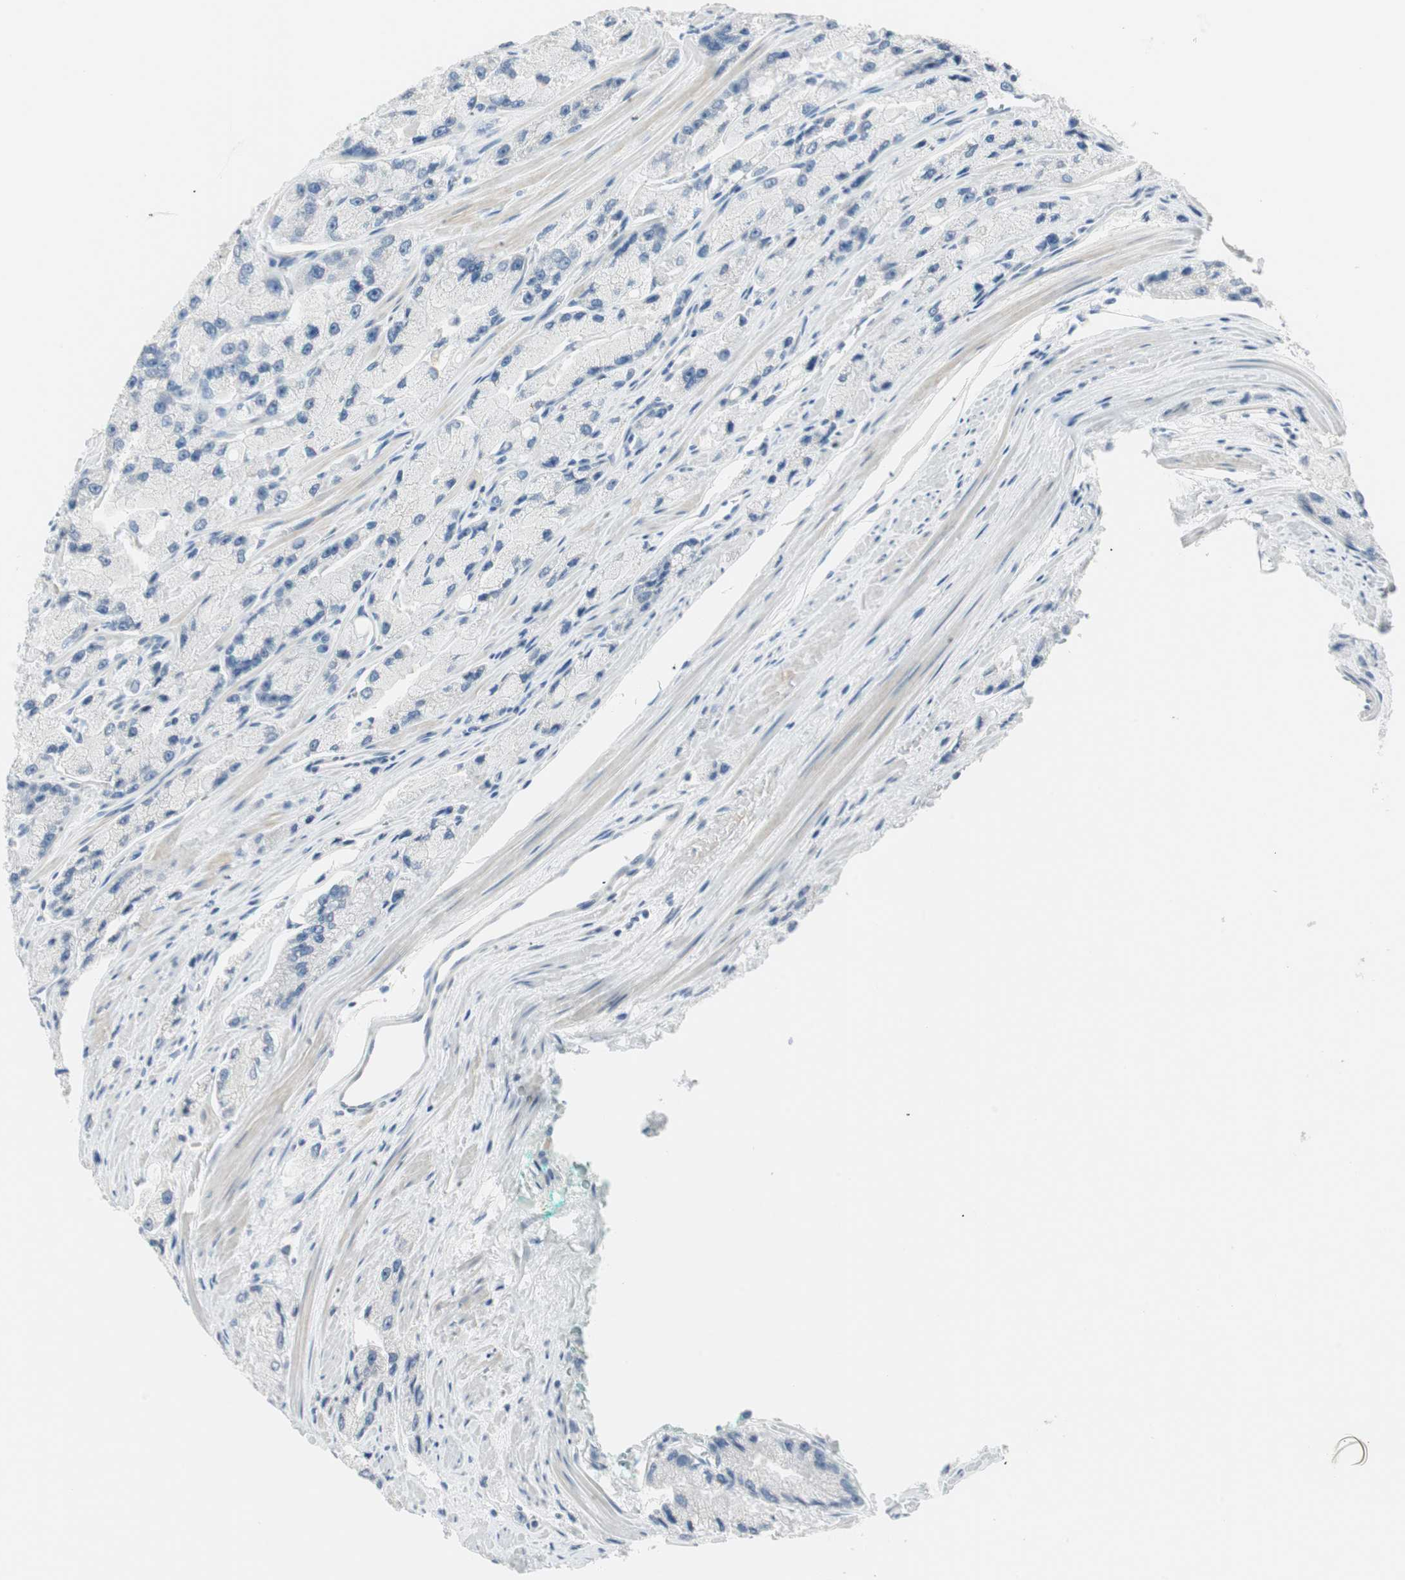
{"staining": {"intensity": "negative", "quantity": "none", "location": "none"}, "tissue": "prostate cancer", "cell_type": "Tumor cells", "image_type": "cancer", "snomed": [{"axis": "morphology", "description": "Adenocarcinoma, High grade"}, {"axis": "topography", "description": "Prostate"}], "caption": "This is a photomicrograph of immunohistochemistry staining of prostate high-grade adenocarcinoma, which shows no positivity in tumor cells.", "gene": "MLLT10", "patient": {"sex": "male", "age": 58}}